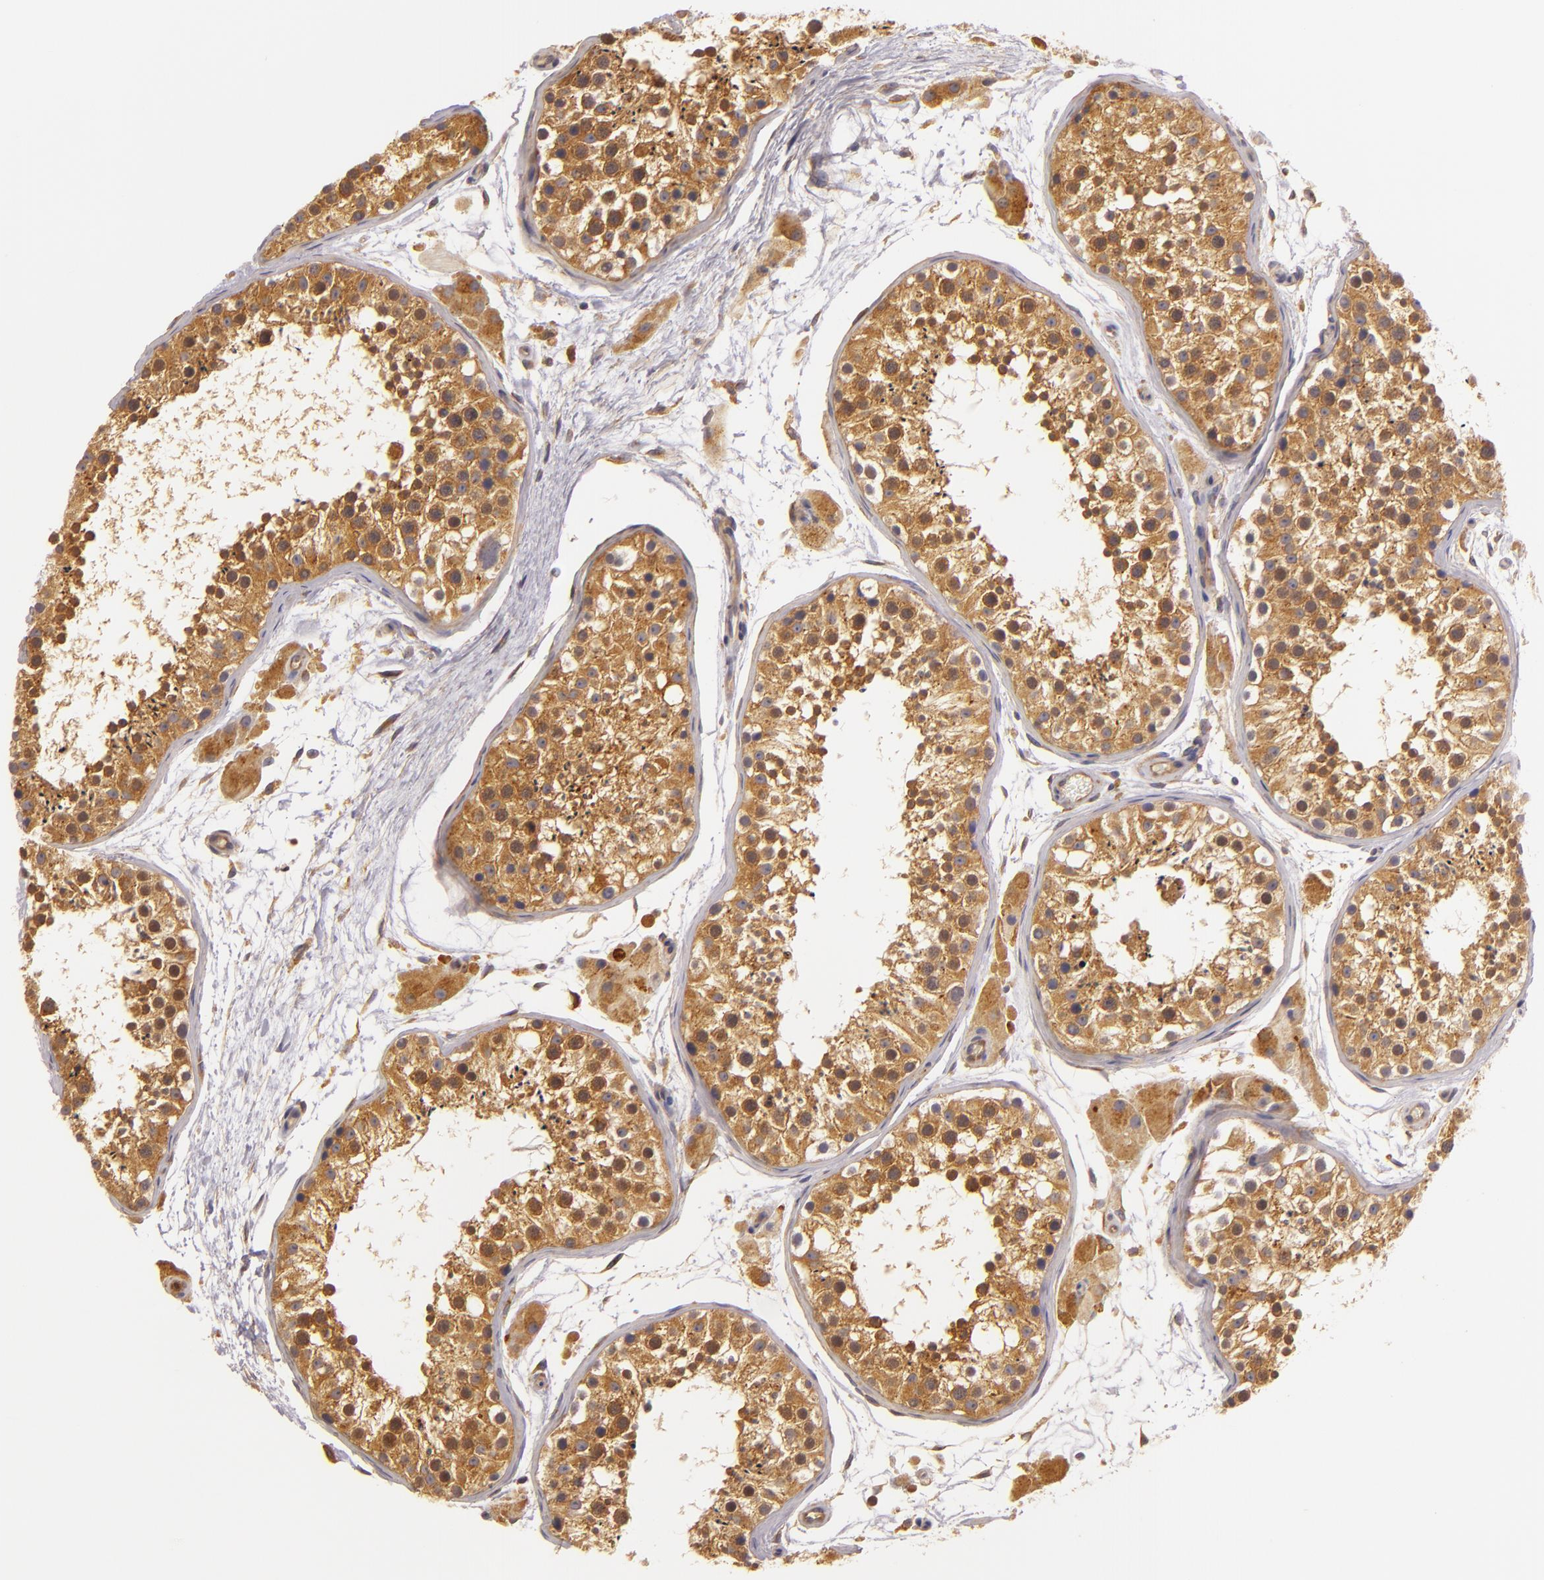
{"staining": {"intensity": "strong", "quantity": ">75%", "location": "nuclear"}, "tissue": "testis", "cell_type": "Cells in seminiferous ducts", "image_type": "normal", "snomed": [{"axis": "morphology", "description": "Normal tissue, NOS"}, {"axis": "topography", "description": "Testis"}], "caption": "Immunohistochemical staining of normal human testis shows >75% levels of strong nuclear protein staining in about >75% of cells in seminiferous ducts. (Brightfield microscopy of DAB IHC at high magnification).", "gene": "TOM1", "patient": {"sex": "male", "age": 29}}